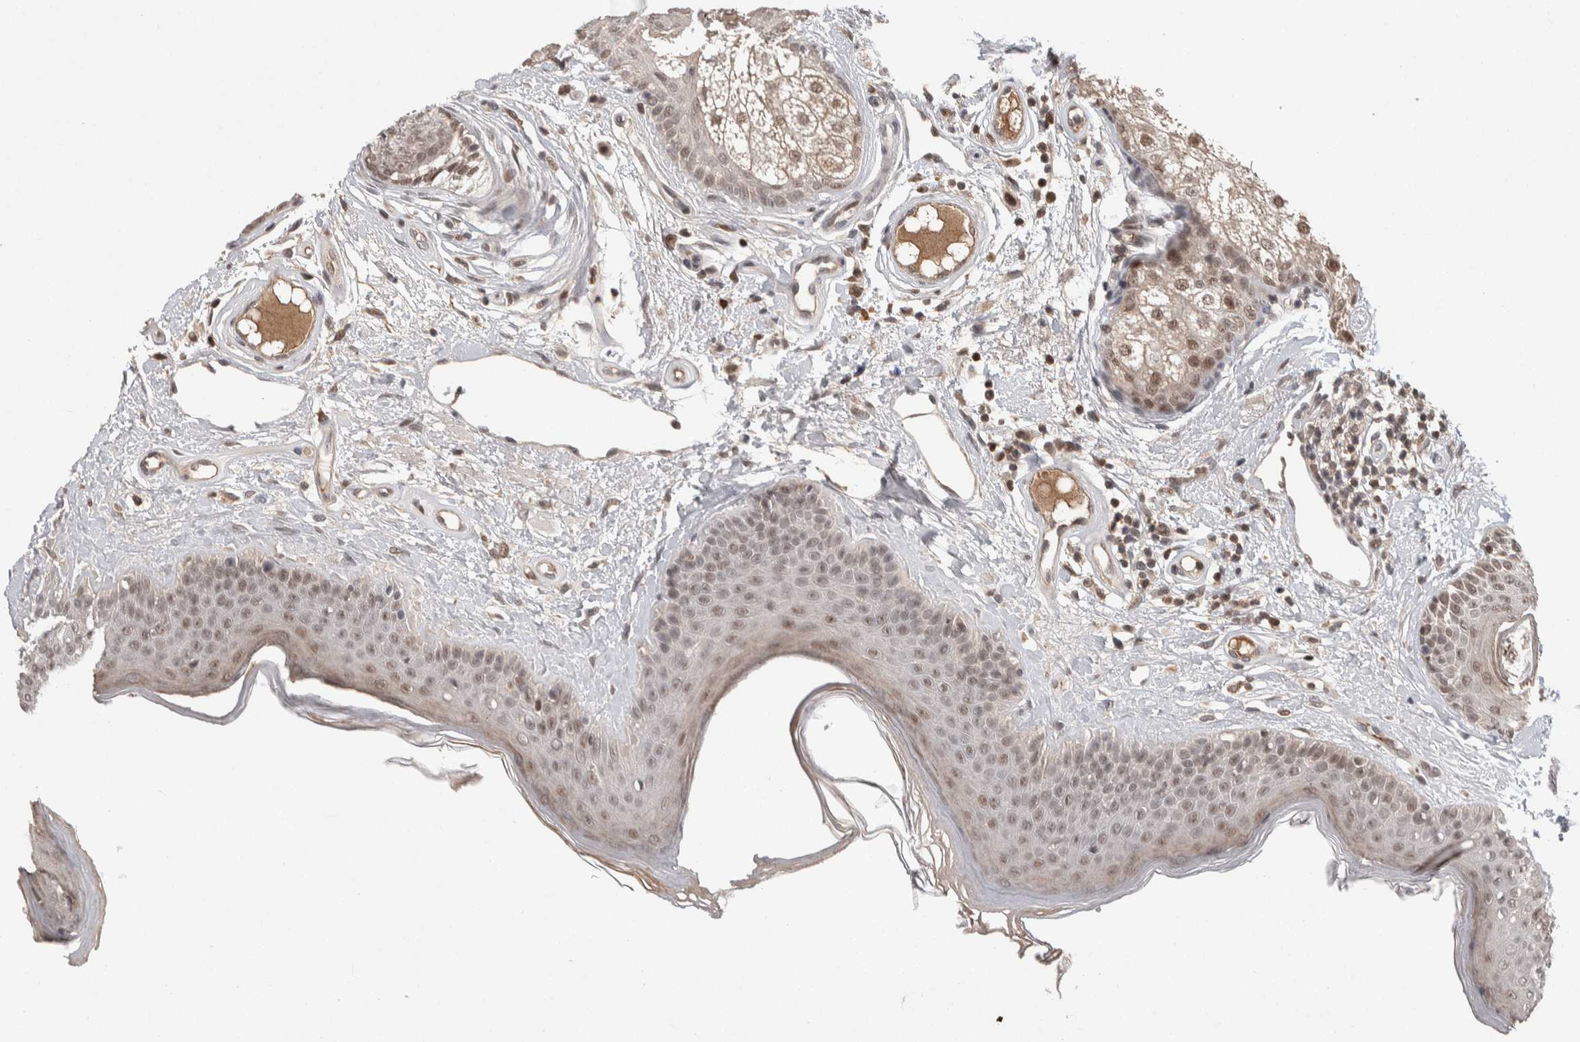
{"staining": {"intensity": "moderate", "quantity": ">75%", "location": "cytoplasmic/membranous,nuclear"}, "tissue": "oral mucosa", "cell_type": "Squamous epithelial cells", "image_type": "normal", "snomed": [{"axis": "morphology", "description": "Normal tissue, NOS"}, {"axis": "topography", "description": "Skin"}, {"axis": "topography", "description": "Oral tissue"}], "caption": "Moderate cytoplasmic/membranous,nuclear expression is seen in approximately >75% of squamous epithelial cells in unremarkable oral mucosa. The staining was performed using DAB (3,3'-diaminobenzidine), with brown indicating positive protein expression. Nuclei are stained blue with hematoxylin.", "gene": "ZNF592", "patient": {"sex": "male", "age": 84}}